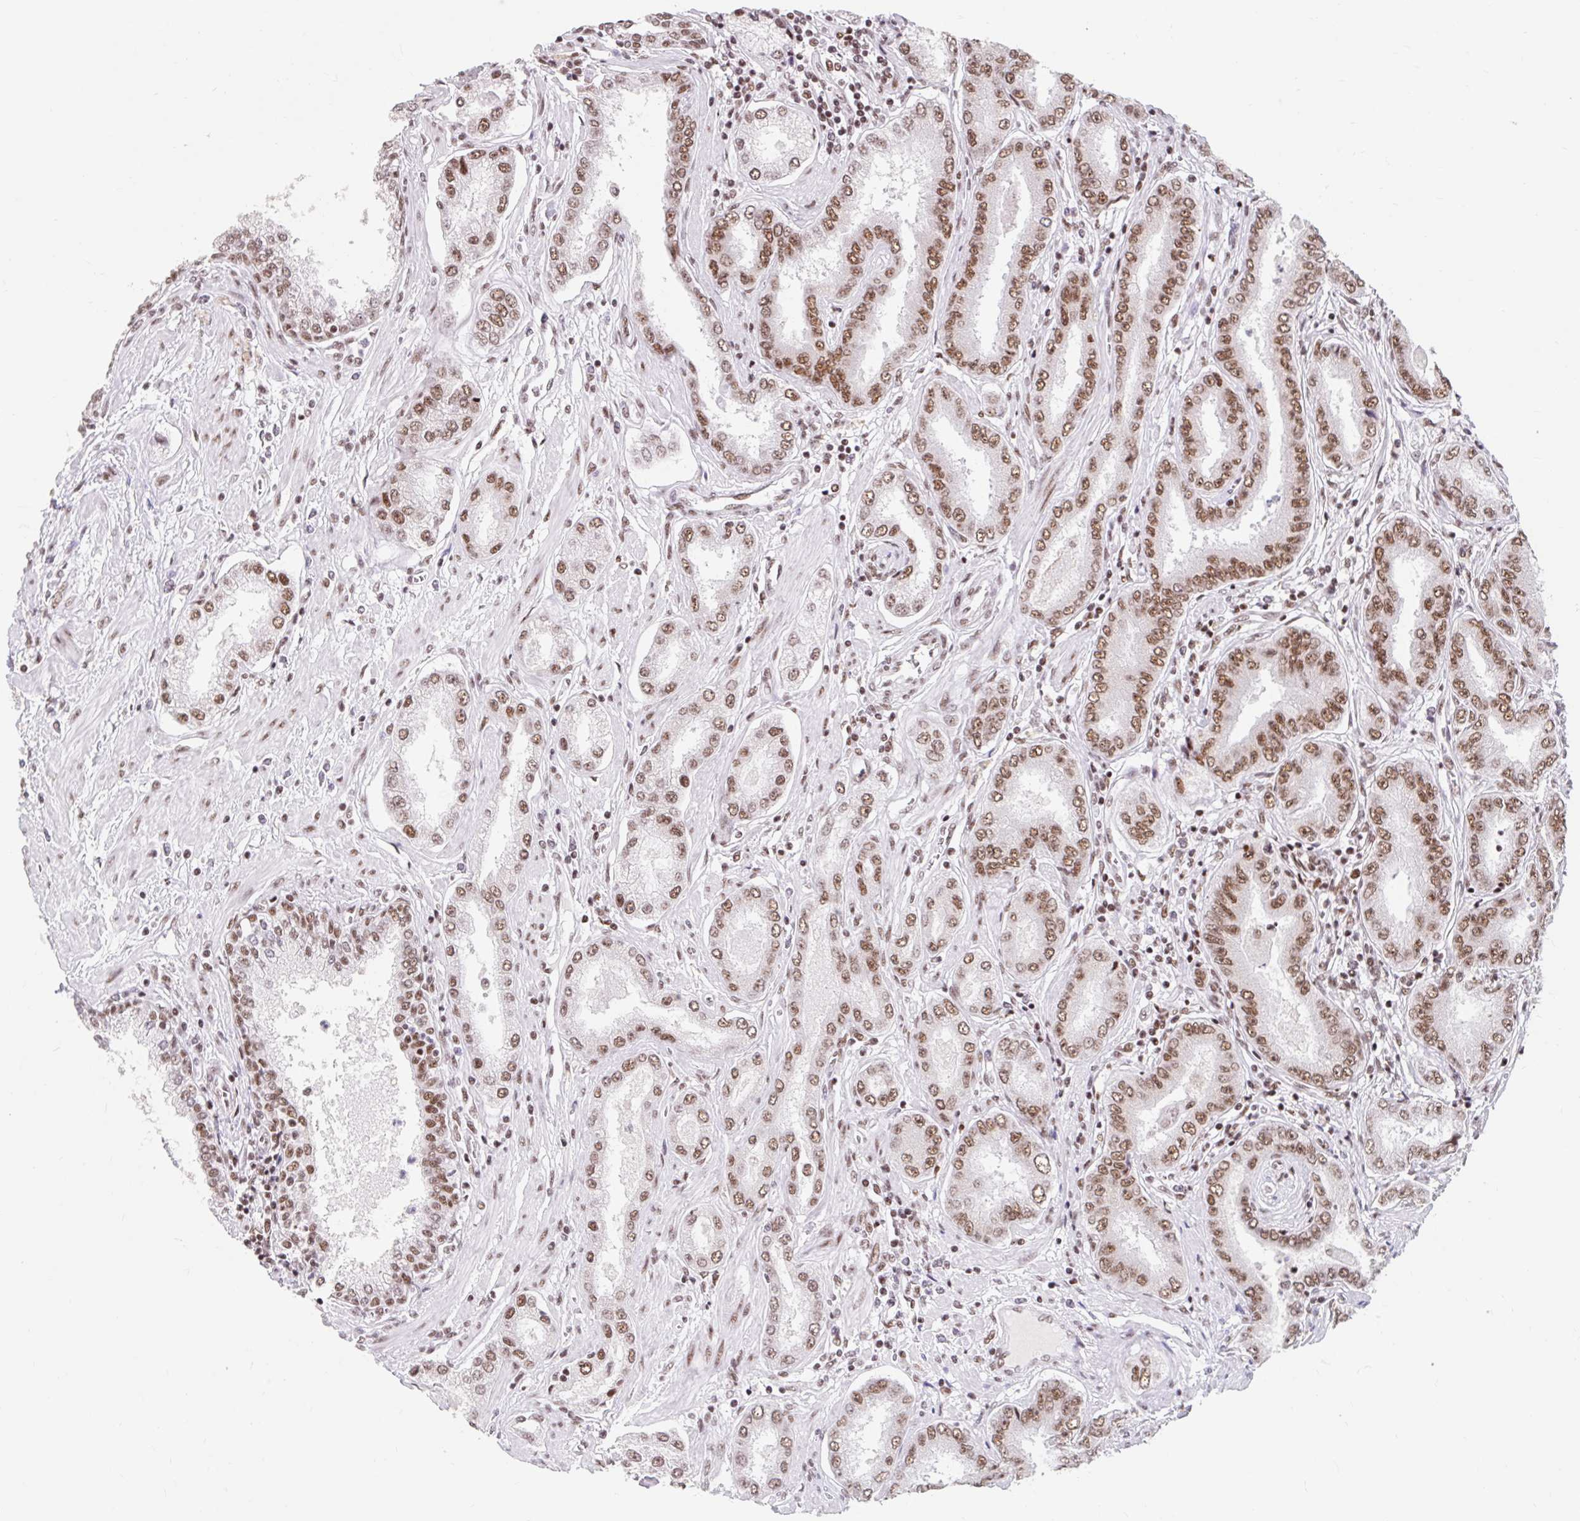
{"staining": {"intensity": "moderate", "quantity": ">75%", "location": "nuclear"}, "tissue": "prostate cancer", "cell_type": "Tumor cells", "image_type": "cancer", "snomed": [{"axis": "morphology", "description": "Adenocarcinoma, High grade"}, {"axis": "topography", "description": "Prostate"}], "caption": "High-magnification brightfield microscopy of adenocarcinoma (high-grade) (prostate) stained with DAB (3,3'-diaminobenzidine) (brown) and counterstained with hematoxylin (blue). tumor cells exhibit moderate nuclear staining is identified in about>75% of cells.", "gene": "SRSF10", "patient": {"sex": "male", "age": 72}}